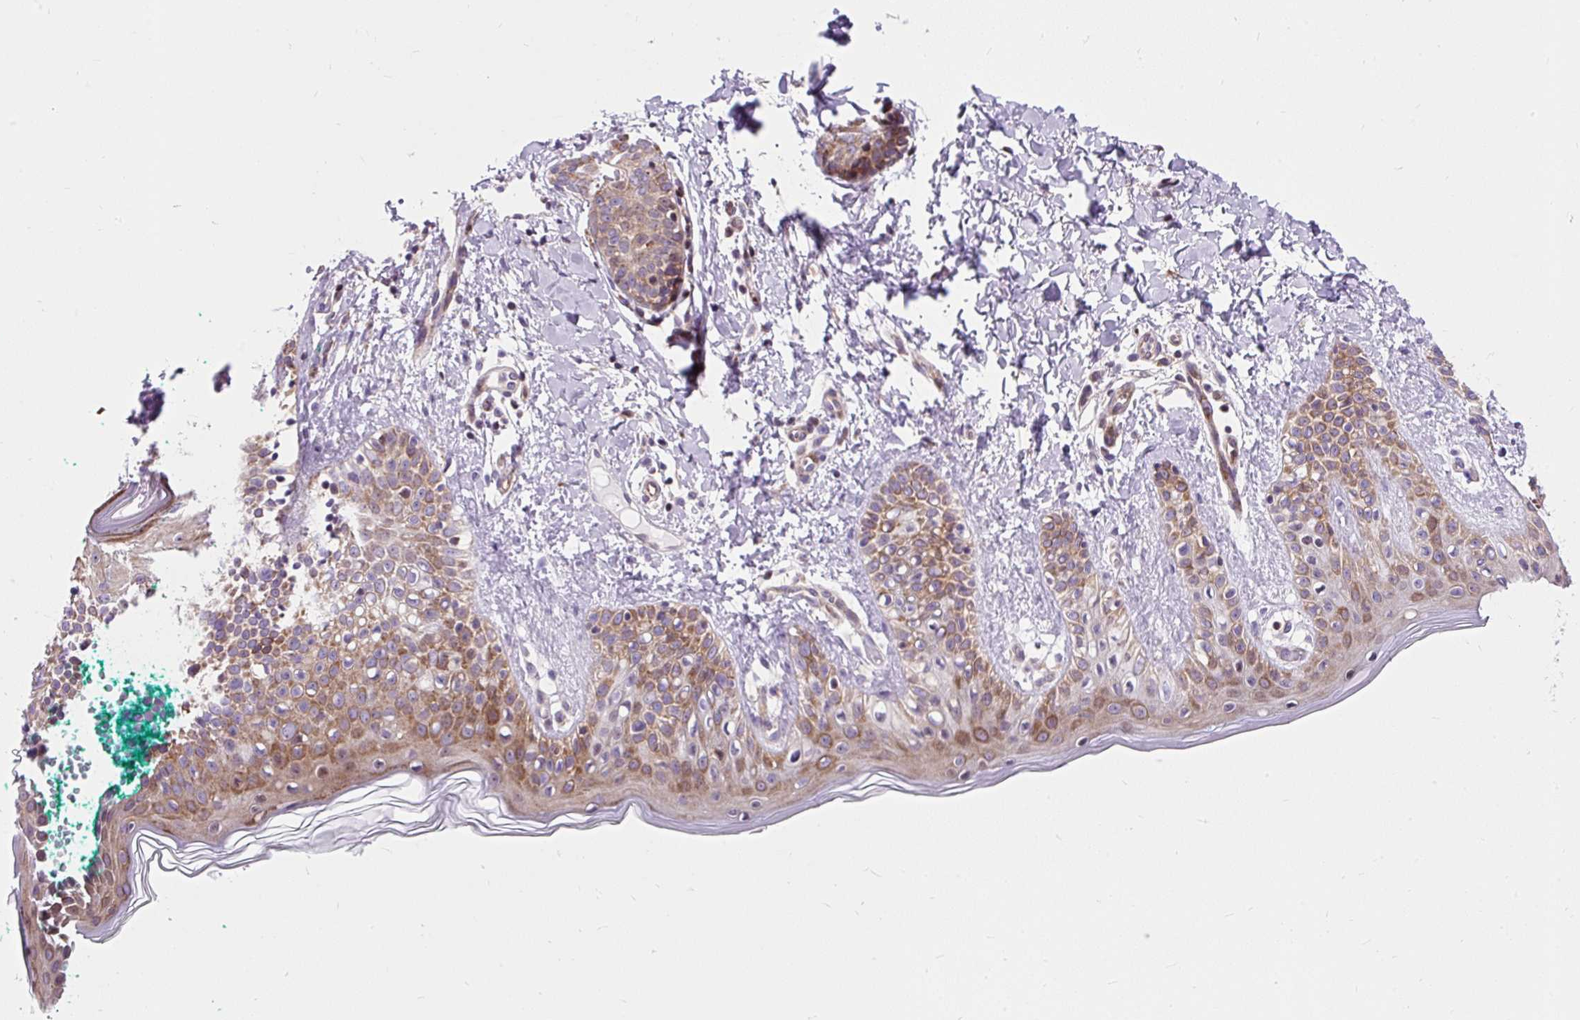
{"staining": {"intensity": "moderate", "quantity": ">75%", "location": "cytoplasmic/membranous"}, "tissue": "skin", "cell_type": "Fibroblasts", "image_type": "normal", "snomed": [{"axis": "morphology", "description": "Normal tissue, NOS"}, {"axis": "topography", "description": "Skin"}], "caption": "An immunohistochemistry micrograph of unremarkable tissue is shown. Protein staining in brown highlights moderate cytoplasmic/membranous positivity in skin within fibroblasts. The protein of interest is shown in brown color, while the nuclei are stained blue.", "gene": "CISD3", "patient": {"sex": "male", "age": 16}}